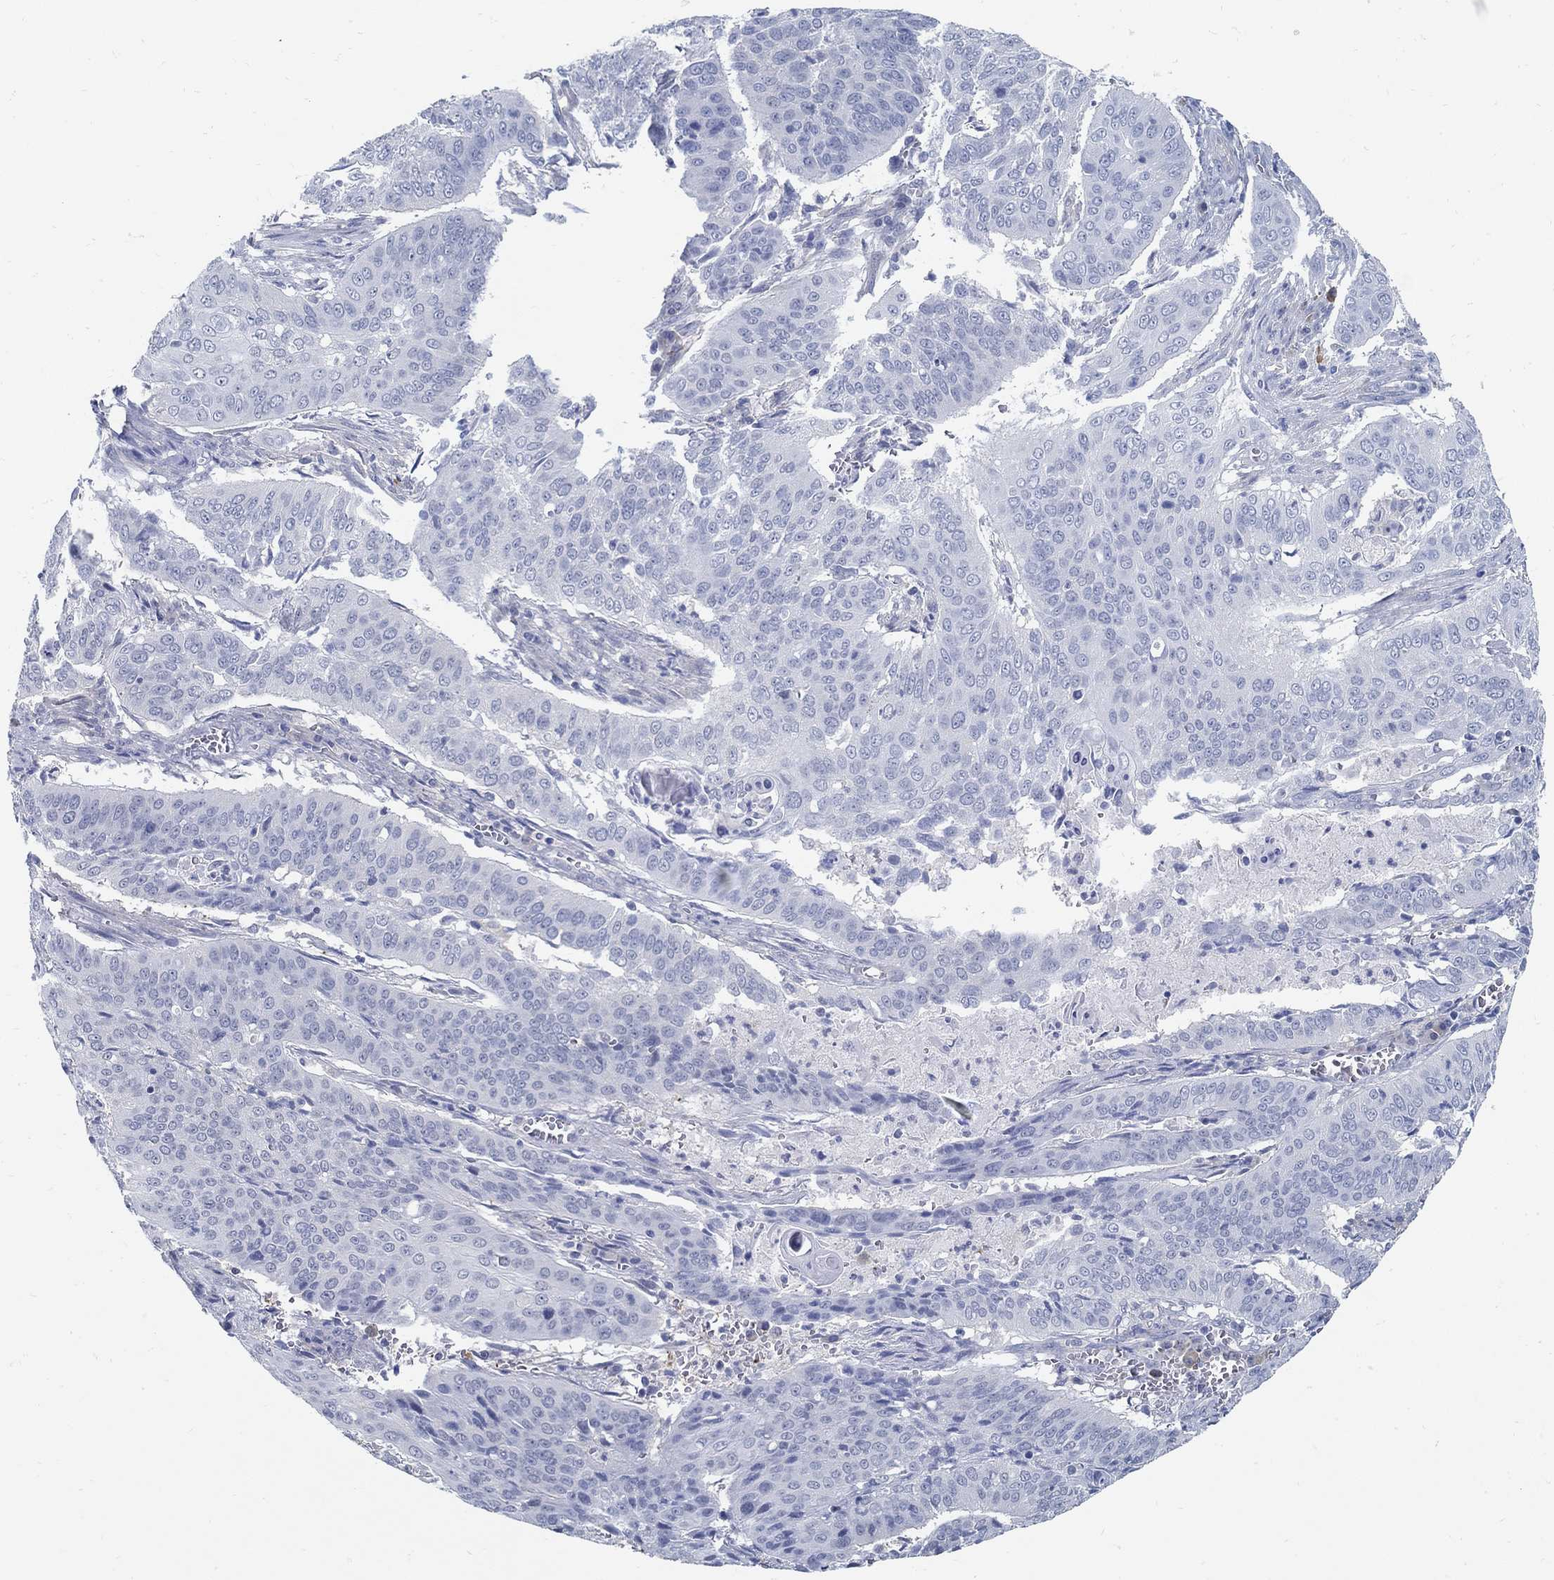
{"staining": {"intensity": "negative", "quantity": "none", "location": "none"}, "tissue": "cervical cancer", "cell_type": "Tumor cells", "image_type": "cancer", "snomed": [{"axis": "morphology", "description": "Squamous cell carcinoma, NOS"}, {"axis": "topography", "description": "Cervix"}], "caption": "This histopathology image is of cervical cancer (squamous cell carcinoma) stained with IHC to label a protein in brown with the nuclei are counter-stained blue. There is no staining in tumor cells.", "gene": "PCDH11X", "patient": {"sex": "female", "age": 39}}